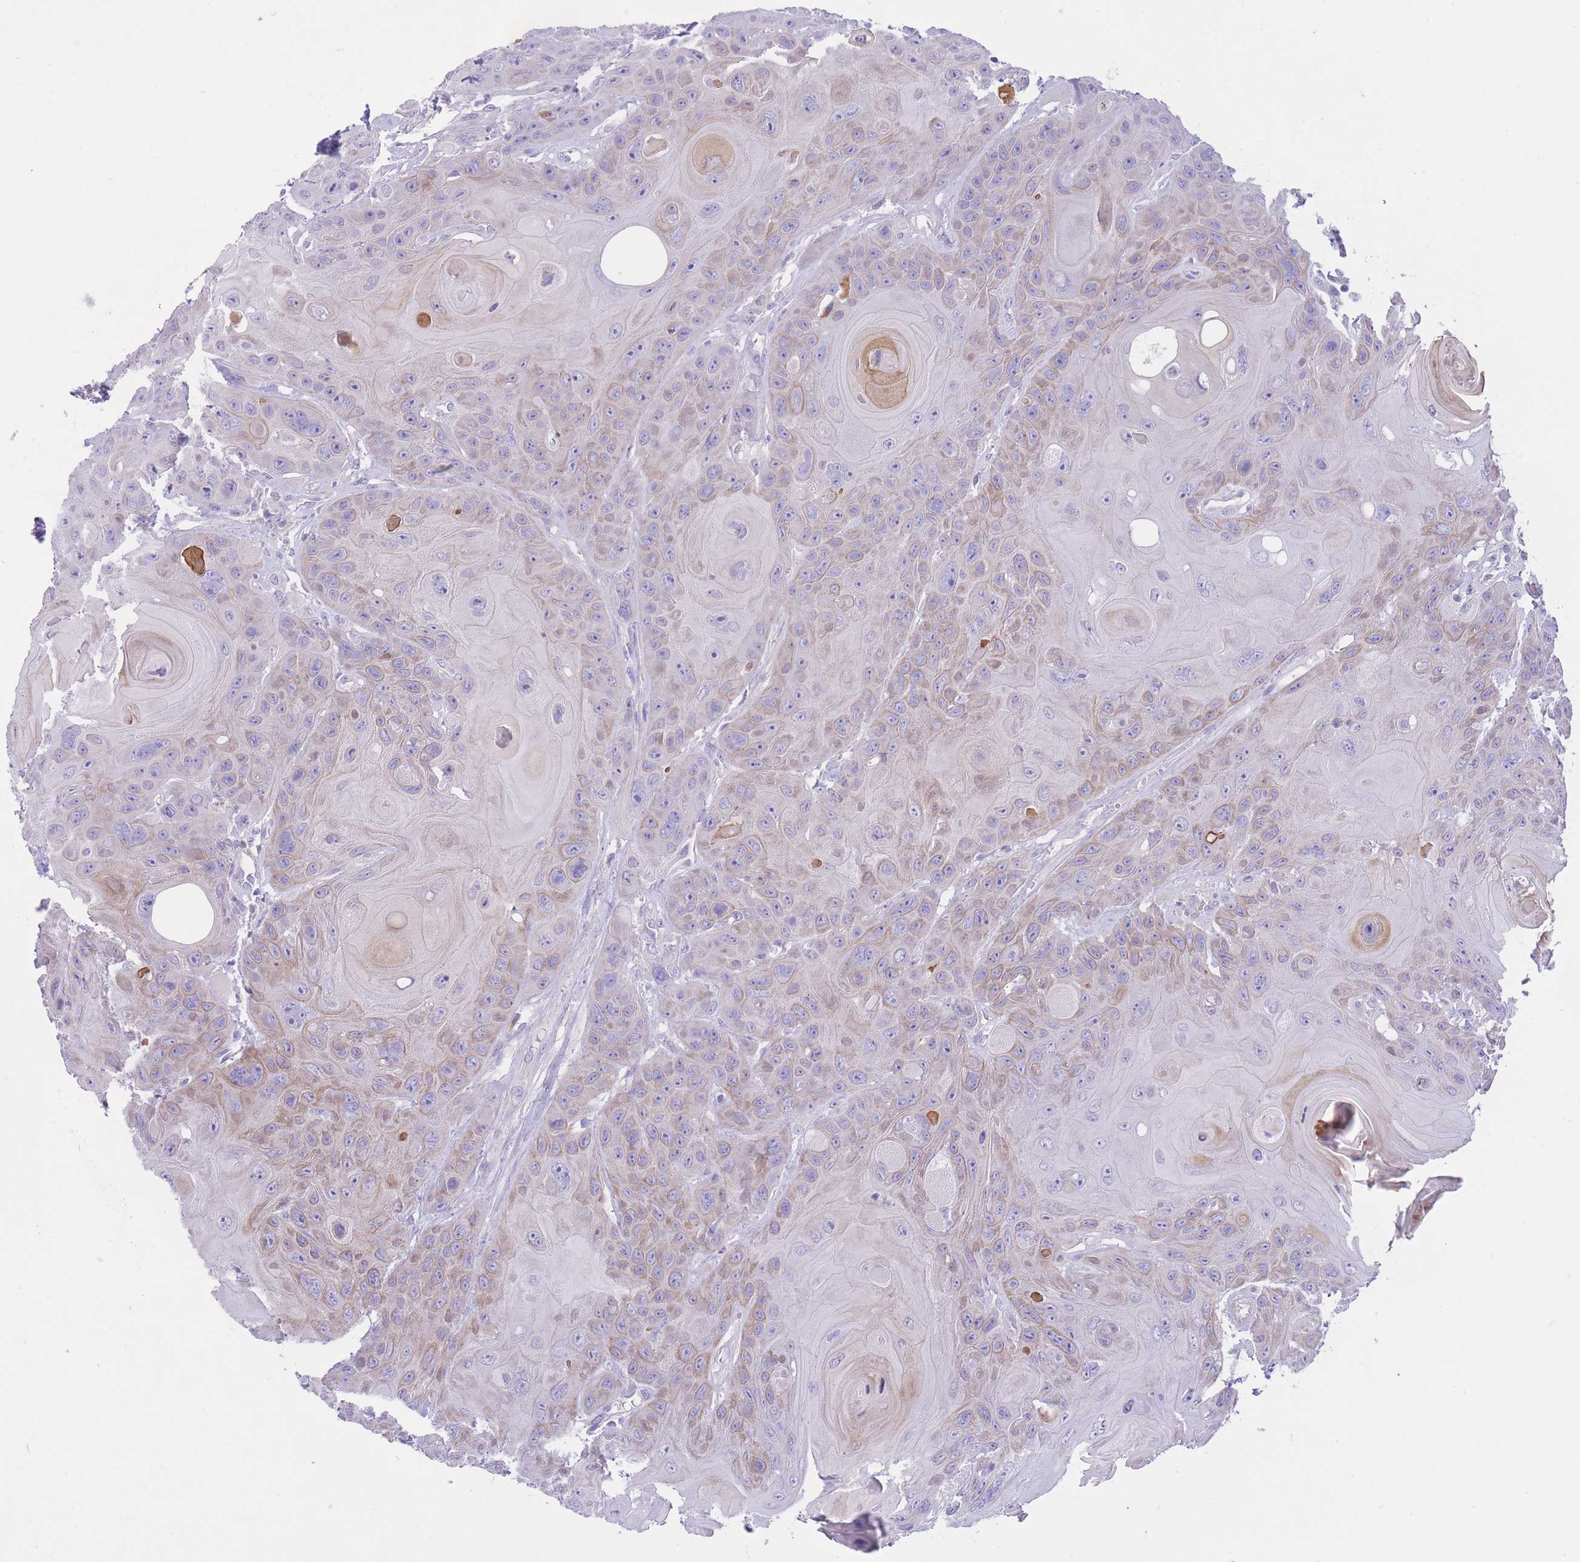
{"staining": {"intensity": "weak", "quantity": "25%-75%", "location": "cytoplasmic/membranous"}, "tissue": "head and neck cancer", "cell_type": "Tumor cells", "image_type": "cancer", "snomed": [{"axis": "morphology", "description": "Squamous cell carcinoma, NOS"}, {"axis": "topography", "description": "Head-Neck"}], "caption": "IHC micrograph of human head and neck cancer stained for a protein (brown), which shows low levels of weak cytoplasmic/membranous staining in approximately 25%-75% of tumor cells.", "gene": "QTRT1", "patient": {"sex": "female", "age": 59}}